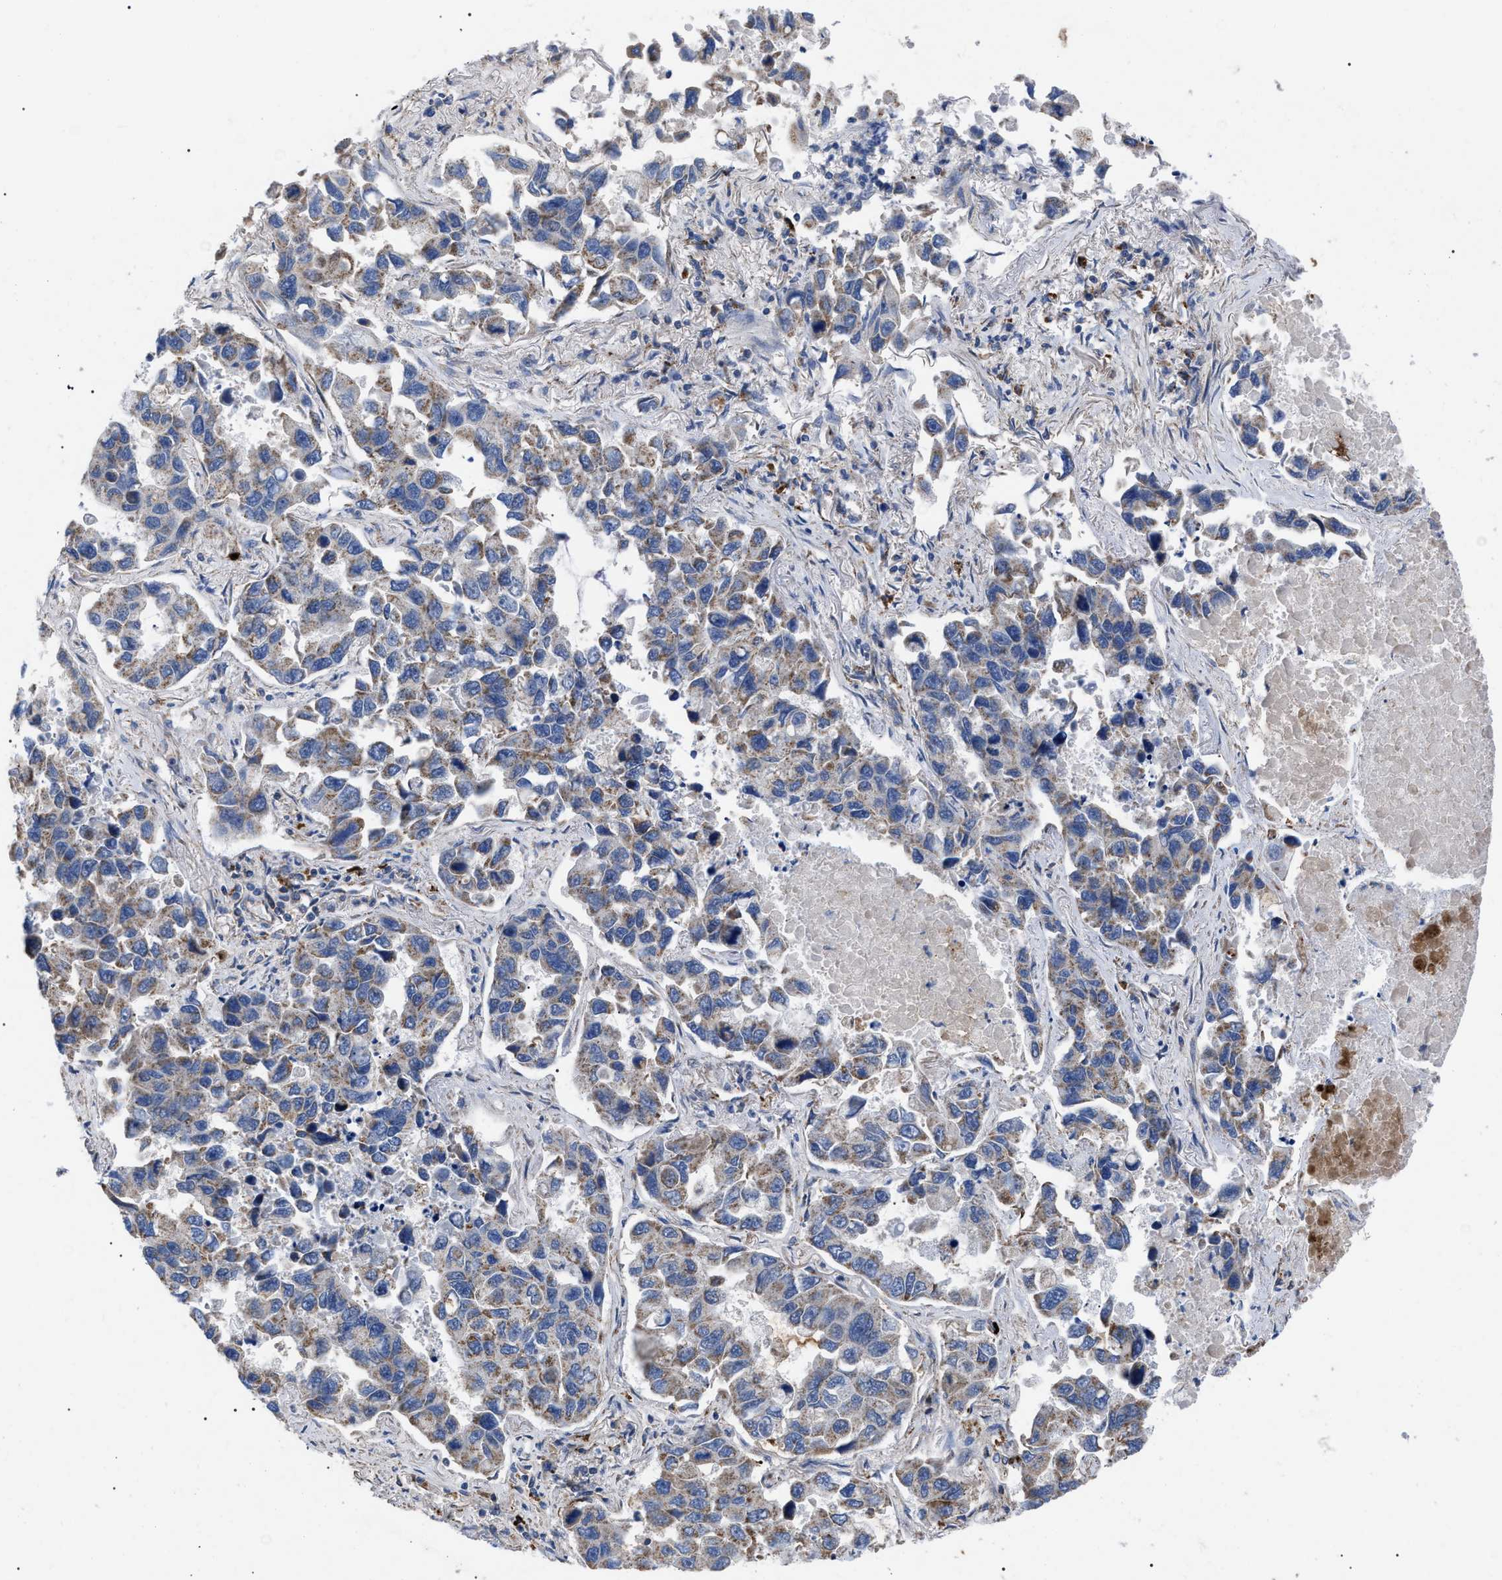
{"staining": {"intensity": "weak", "quantity": "<25%", "location": "cytoplasmic/membranous"}, "tissue": "lung cancer", "cell_type": "Tumor cells", "image_type": "cancer", "snomed": [{"axis": "morphology", "description": "Adenocarcinoma, NOS"}, {"axis": "topography", "description": "Lung"}], "caption": "The photomicrograph displays no significant staining in tumor cells of lung cancer. Nuclei are stained in blue.", "gene": "FAM171A2", "patient": {"sex": "male", "age": 64}}